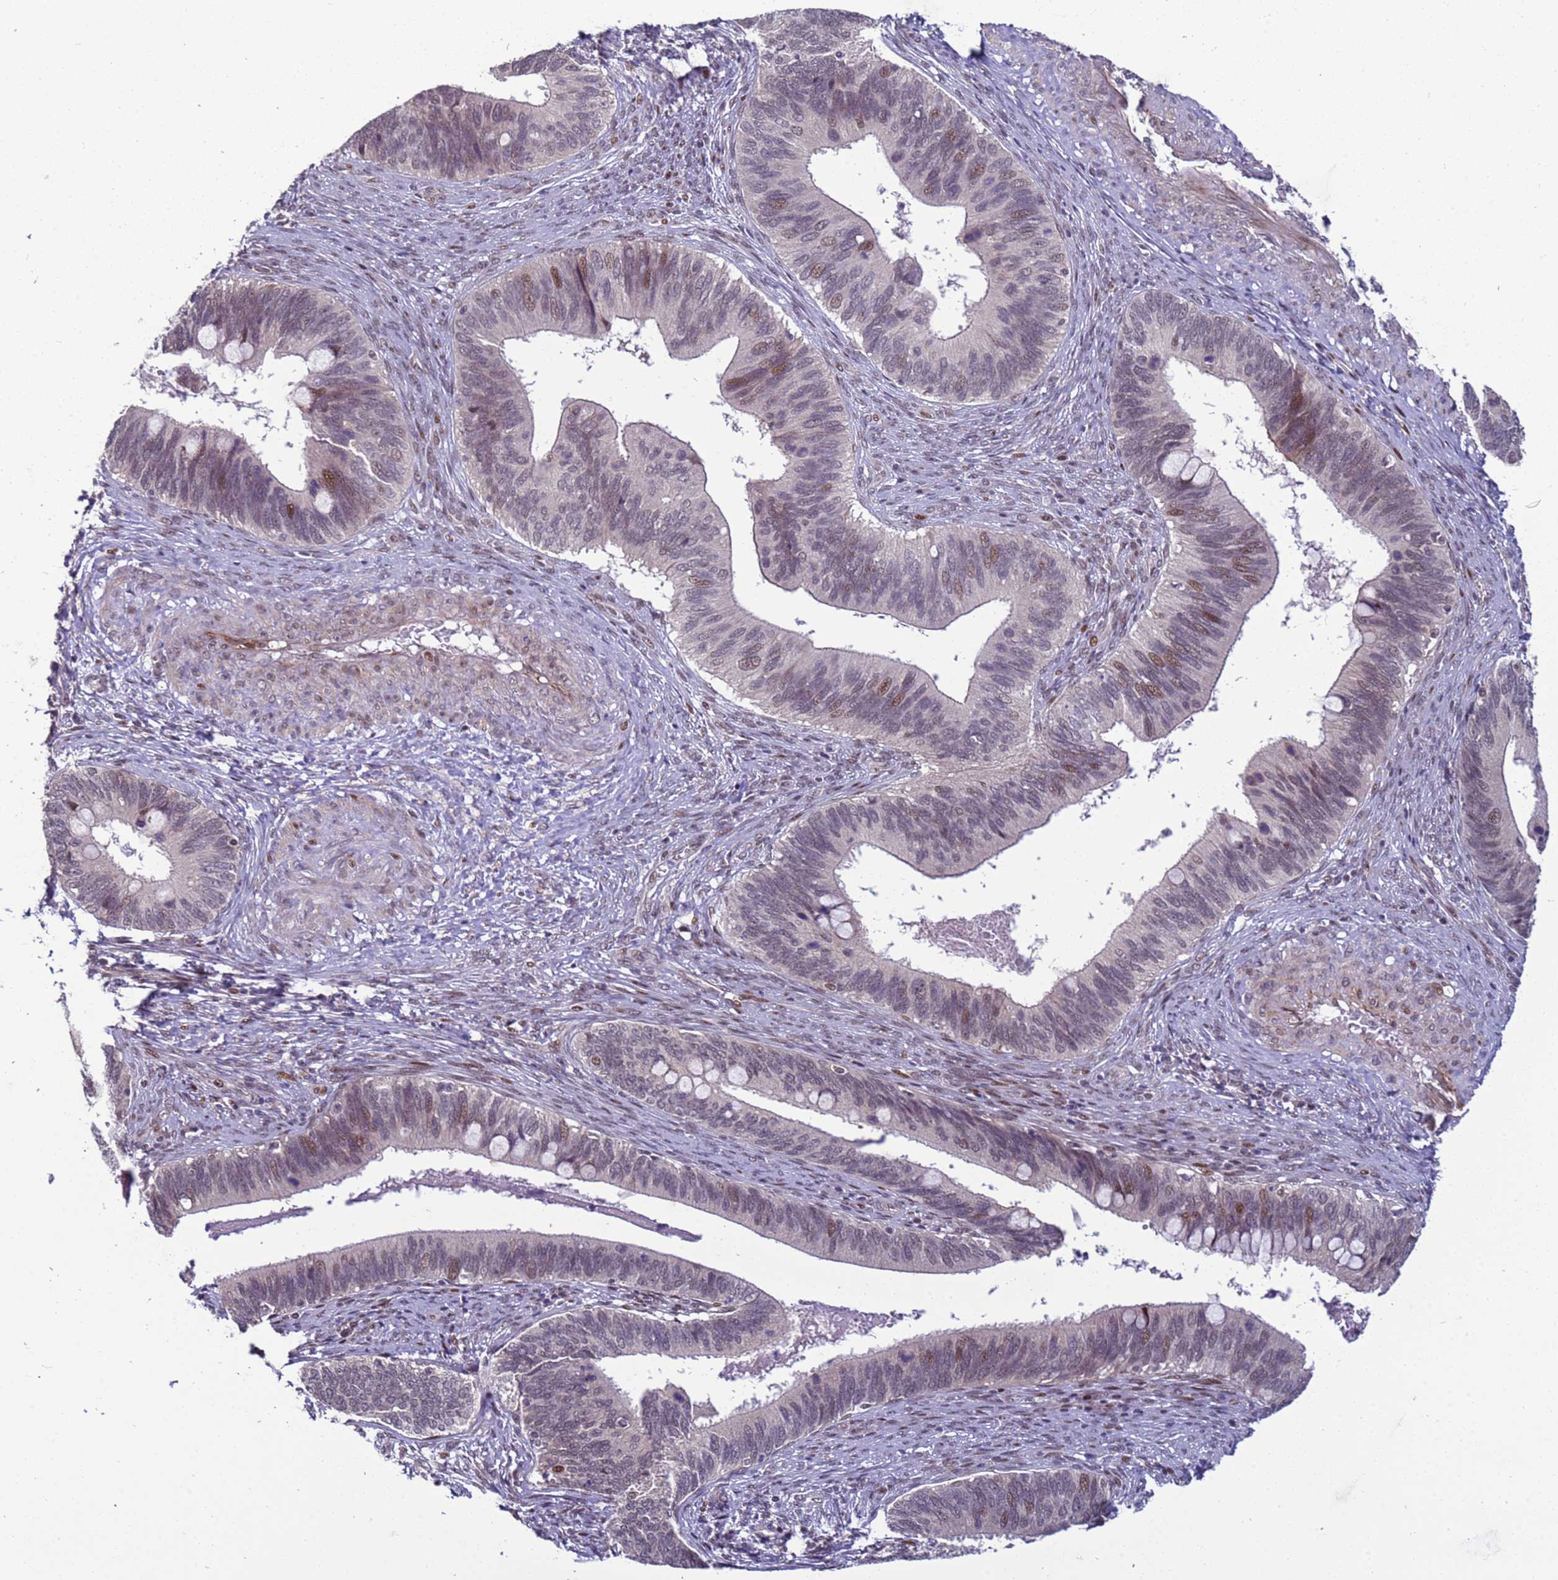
{"staining": {"intensity": "negative", "quantity": "none", "location": "none"}, "tissue": "cervical cancer", "cell_type": "Tumor cells", "image_type": "cancer", "snomed": [{"axis": "morphology", "description": "Adenocarcinoma, NOS"}, {"axis": "topography", "description": "Cervix"}], "caption": "There is no significant expression in tumor cells of cervical cancer (adenocarcinoma). Nuclei are stained in blue.", "gene": "SHC3", "patient": {"sex": "female", "age": 42}}